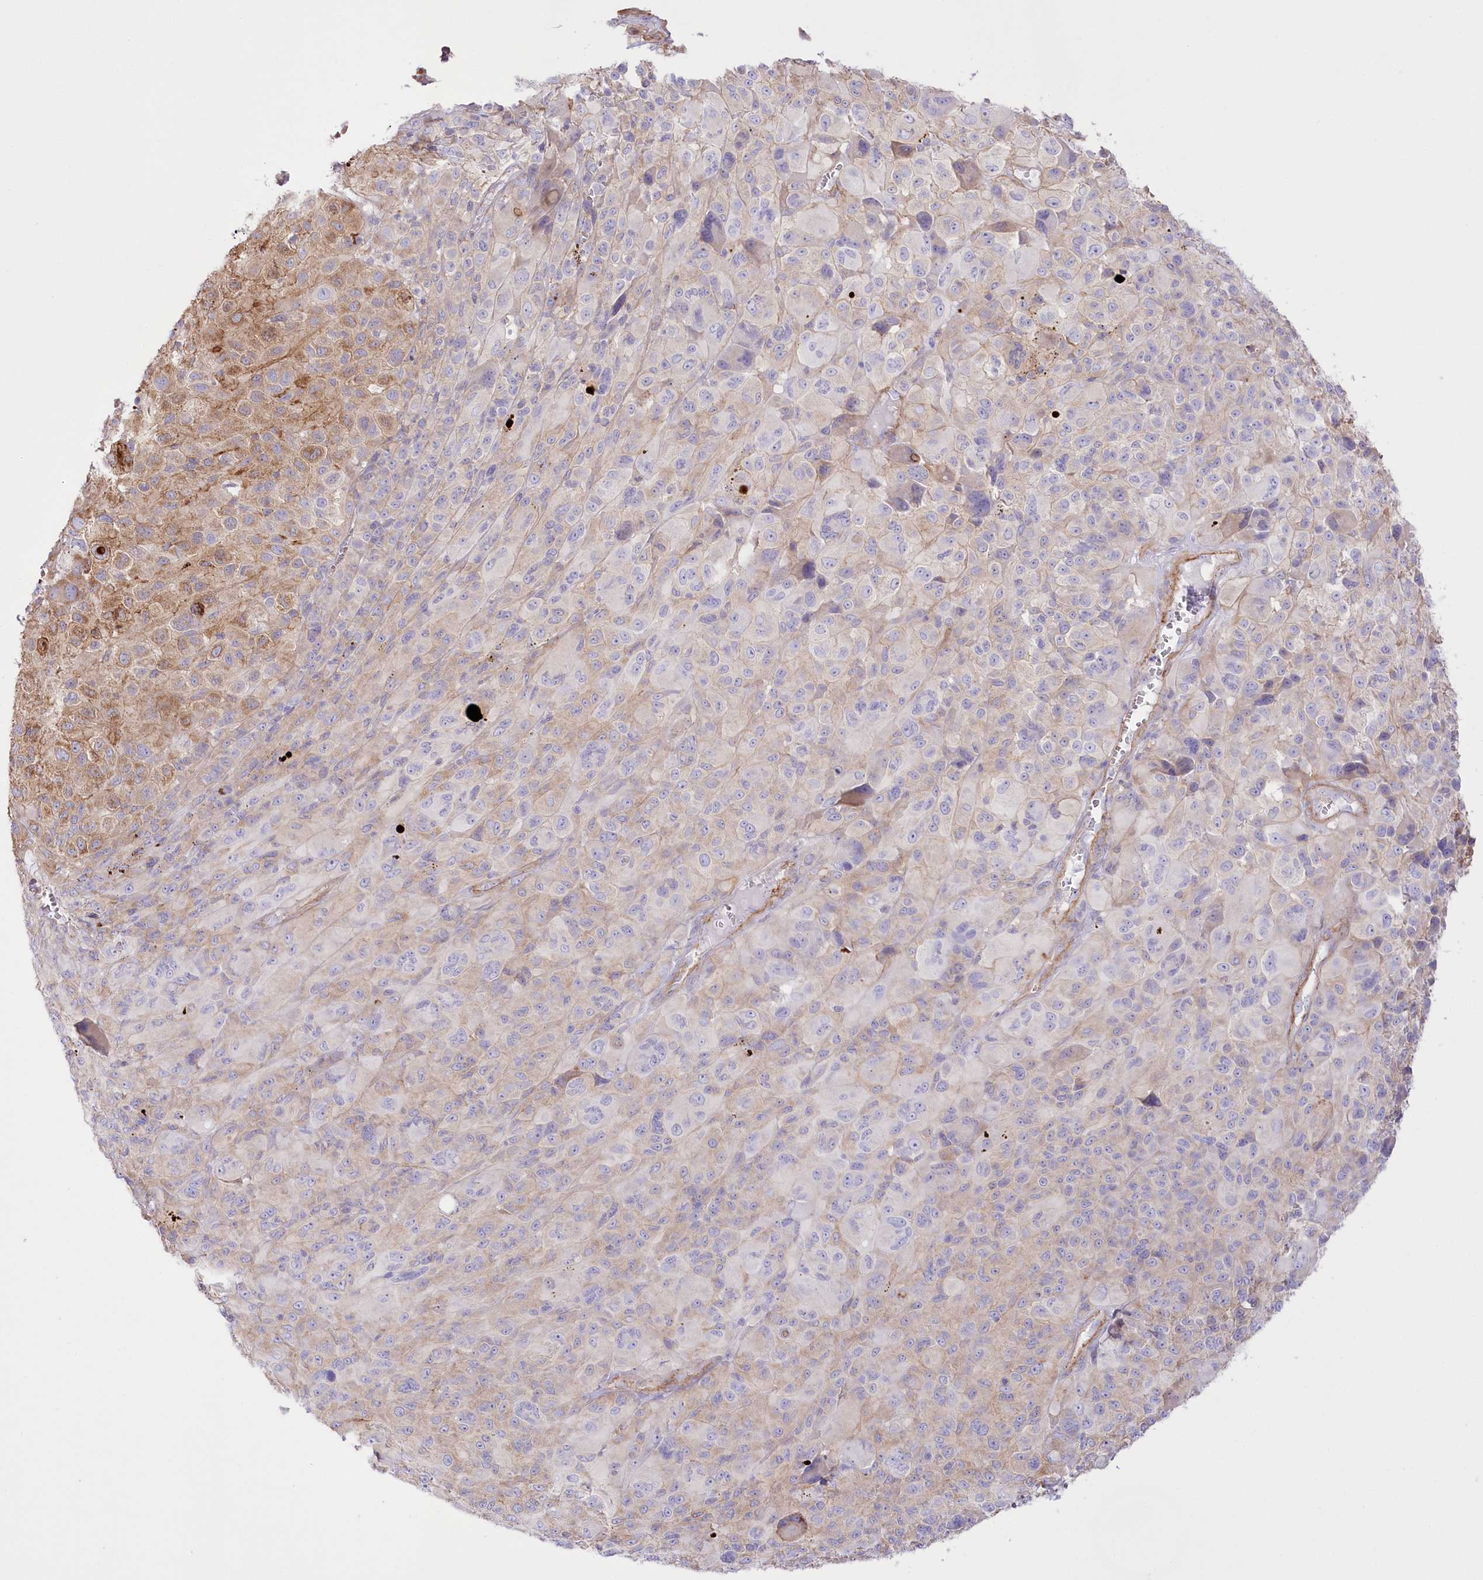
{"staining": {"intensity": "moderate", "quantity": "<25%", "location": "cytoplasmic/membranous"}, "tissue": "melanoma", "cell_type": "Tumor cells", "image_type": "cancer", "snomed": [{"axis": "morphology", "description": "Malignant melanoma, NOS"}, {"axis": "topography", "description": "Skin of trunk"}], "caption": "Moderate cytoplasmic/membranous positivity for a protein is present in approximately <25% of tumor cells of malignant melanoma using IHC.", "gene": "FAM216A", "patient": {"sex": "male", "age": 71}}